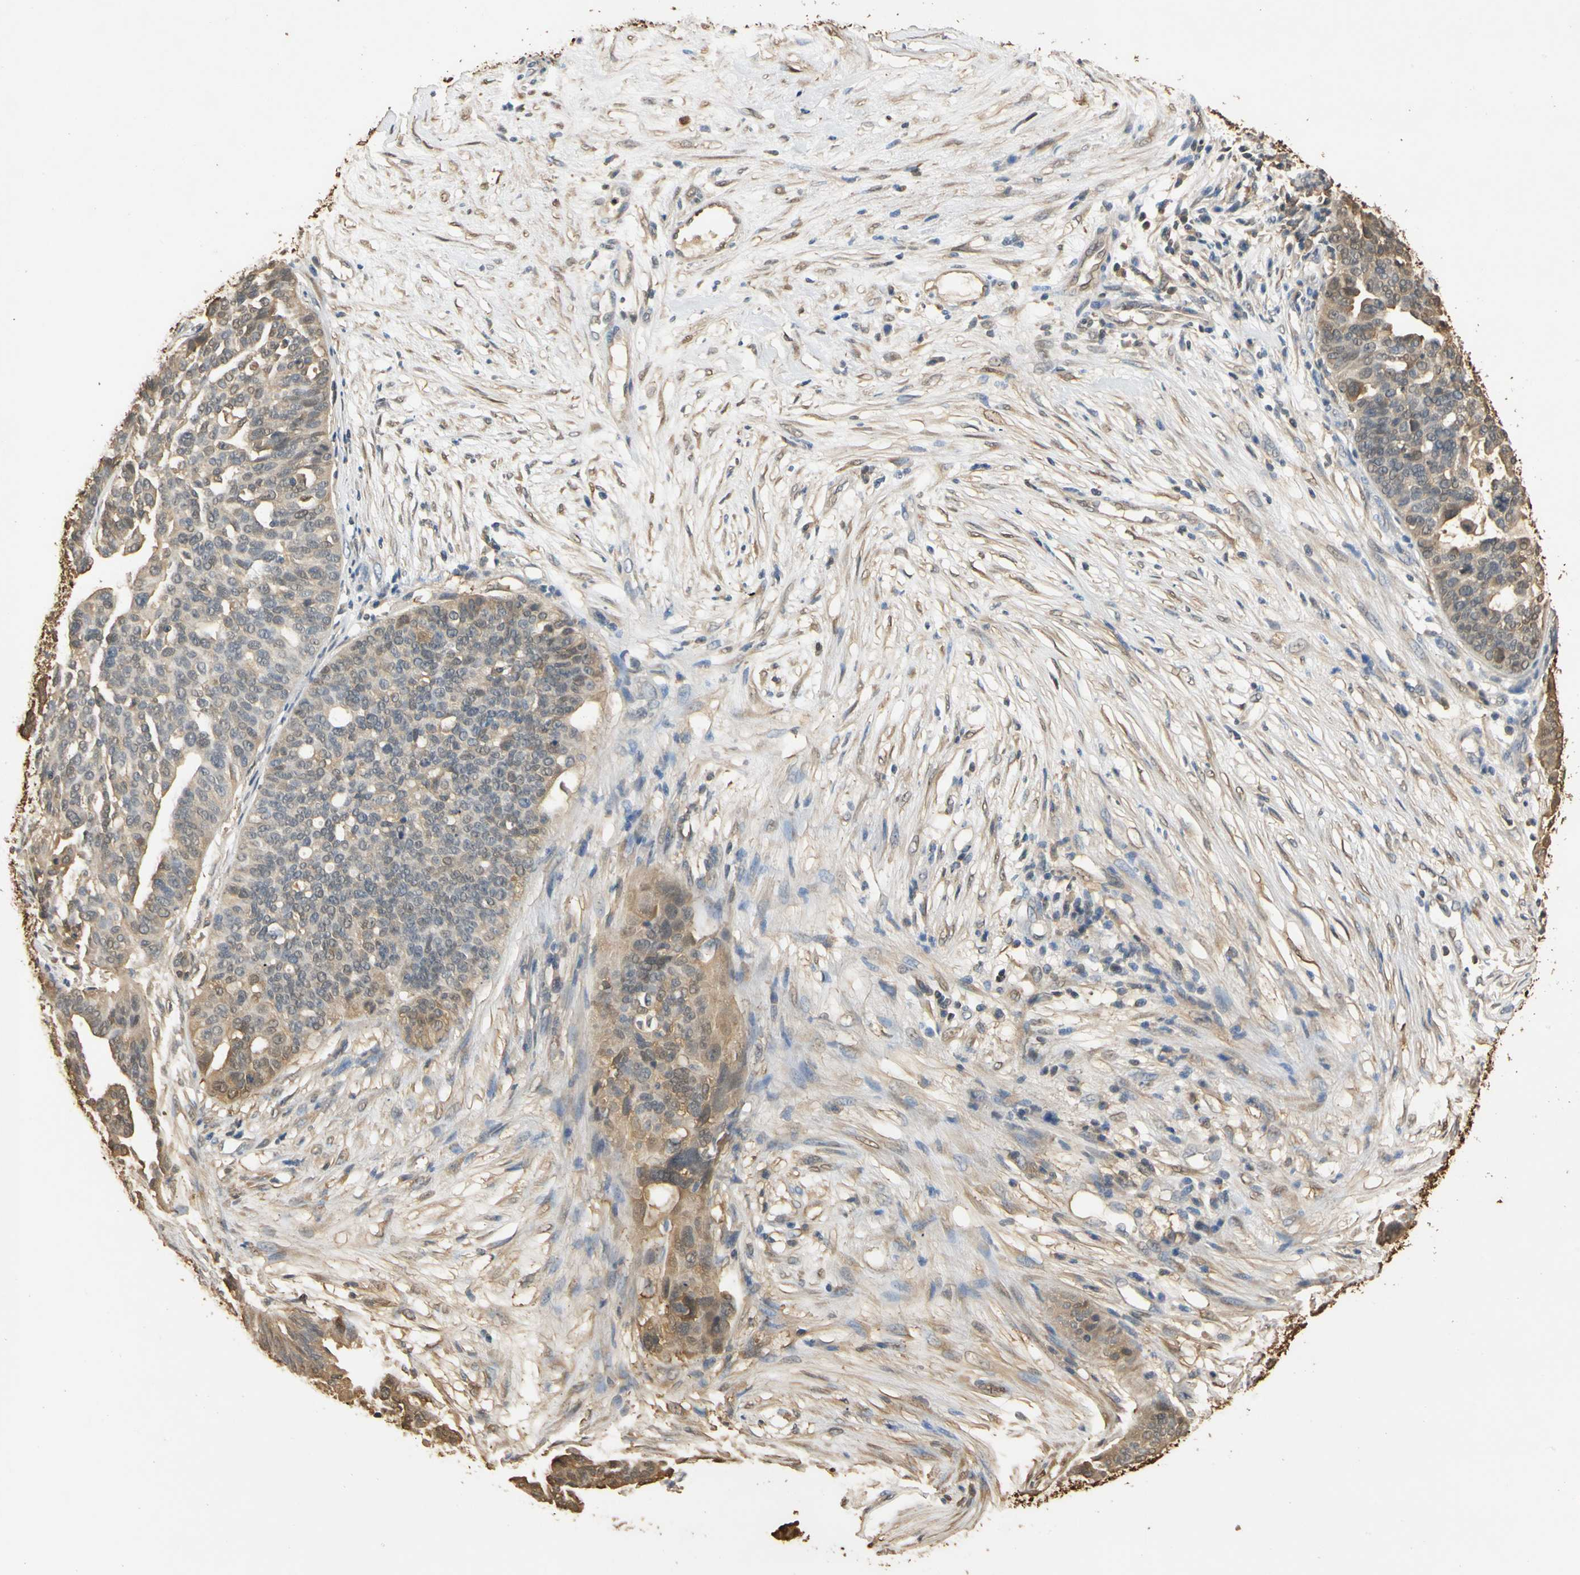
{"staining": {"intensity": "weak", "quantity": "25%-75%", "location": "cytoplasmic/membranous,nuclear"}, "tissue": "ovarian cancer", "cell_type": "Tumor cells", "image_type": "cancer", "snomed": [{"axis": "morphology", "description": "Cystadenocarcinoma, serous, NOS"}, {"axis": "topography", "description": "Ovary"}], "caption": "Weak cytoplasmic/membranous and nuclear positivity for a protein is identified in about 25%-75% of tumor cells of ovarian cancer using IHC.", "gene": "S100A6", "patient": {"sex": "female", "age": 59}}